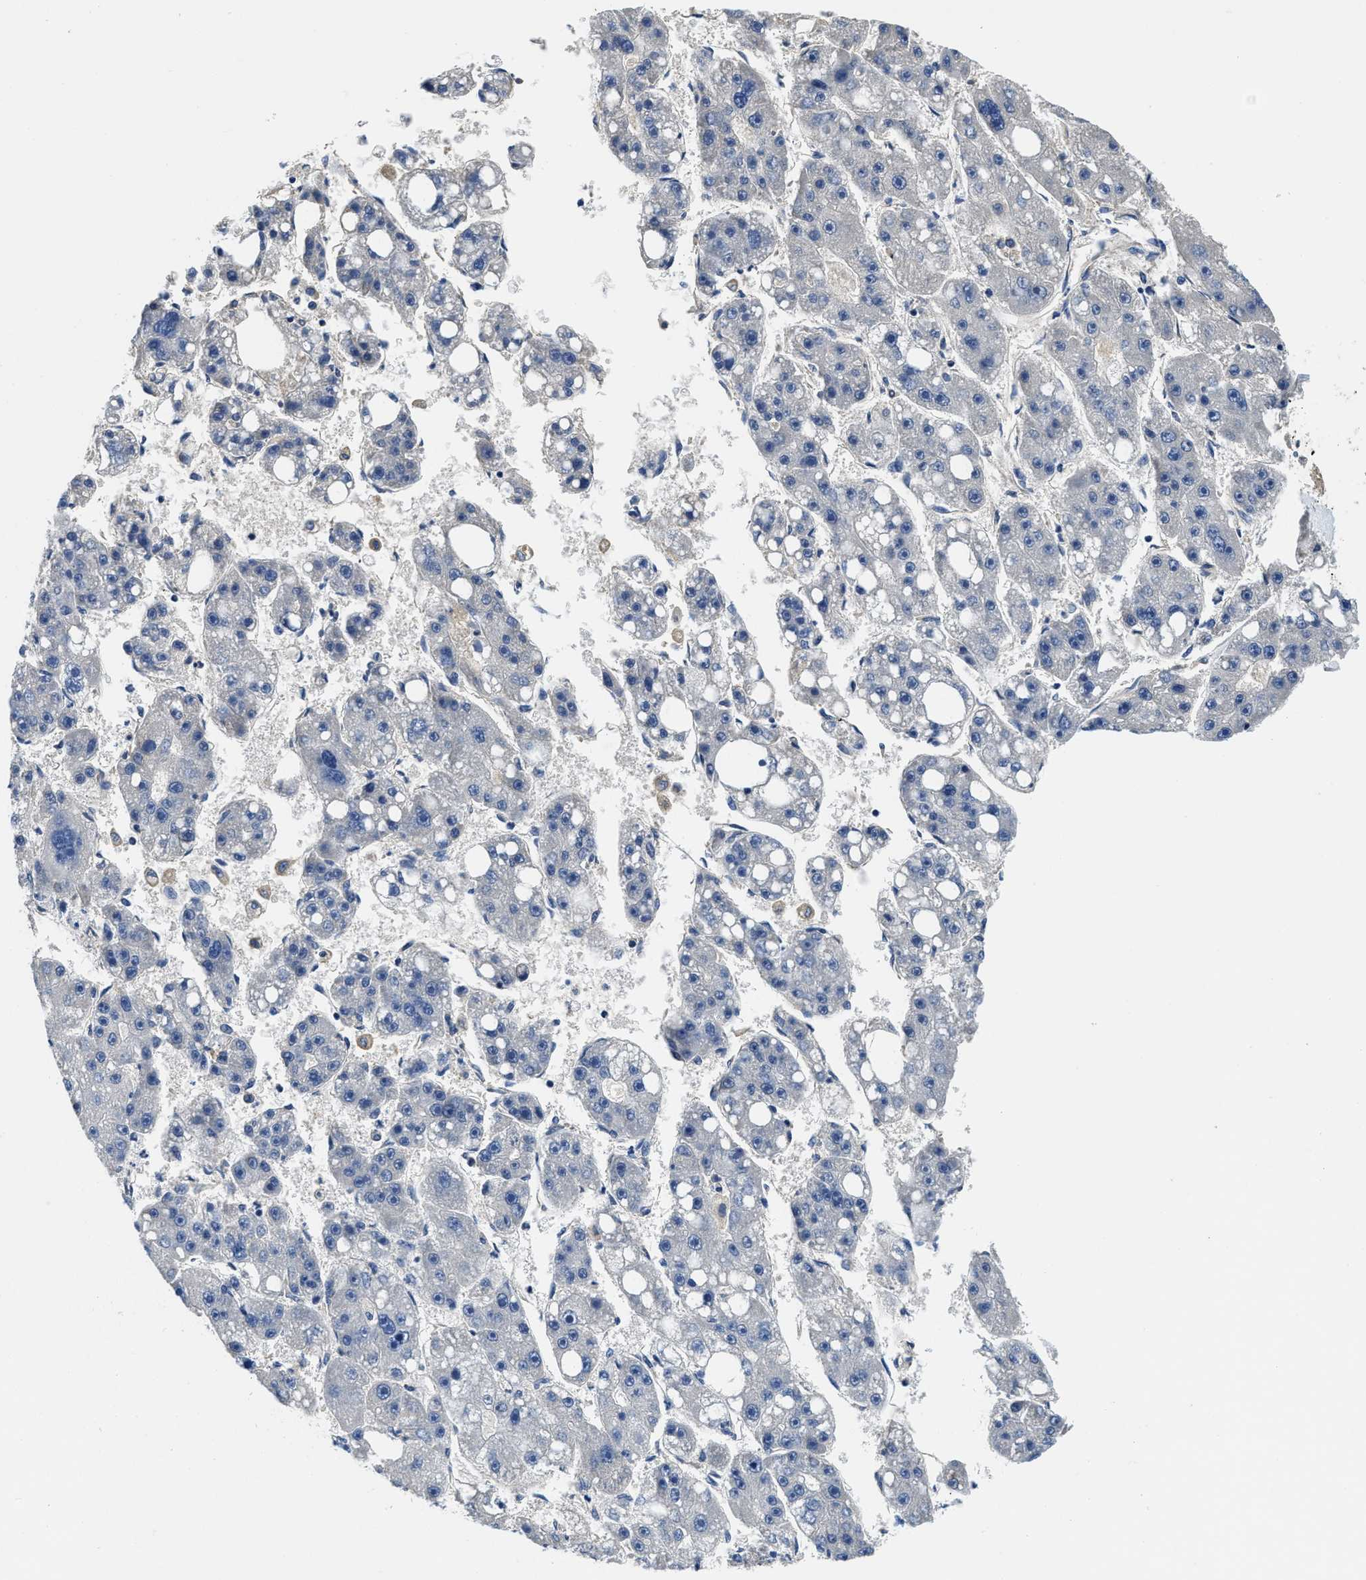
{"staining": {"intensity": "negative", "quantity": "none", "location": "none"}, "tissue": "liver cancer", "cell_type": "Tumor cells", "image_type": "cancer", "snomed": [{"axis": "morphology", "description": "Carcinoma, Hepatocellular, NOS"}, {"axis": "topography", "description": "Liver"}], "caption": "There is no significant positivity in tumor cells of liver cancer.", "gene": "STAT2", "patient": {"sex": "female", "age": 61}}